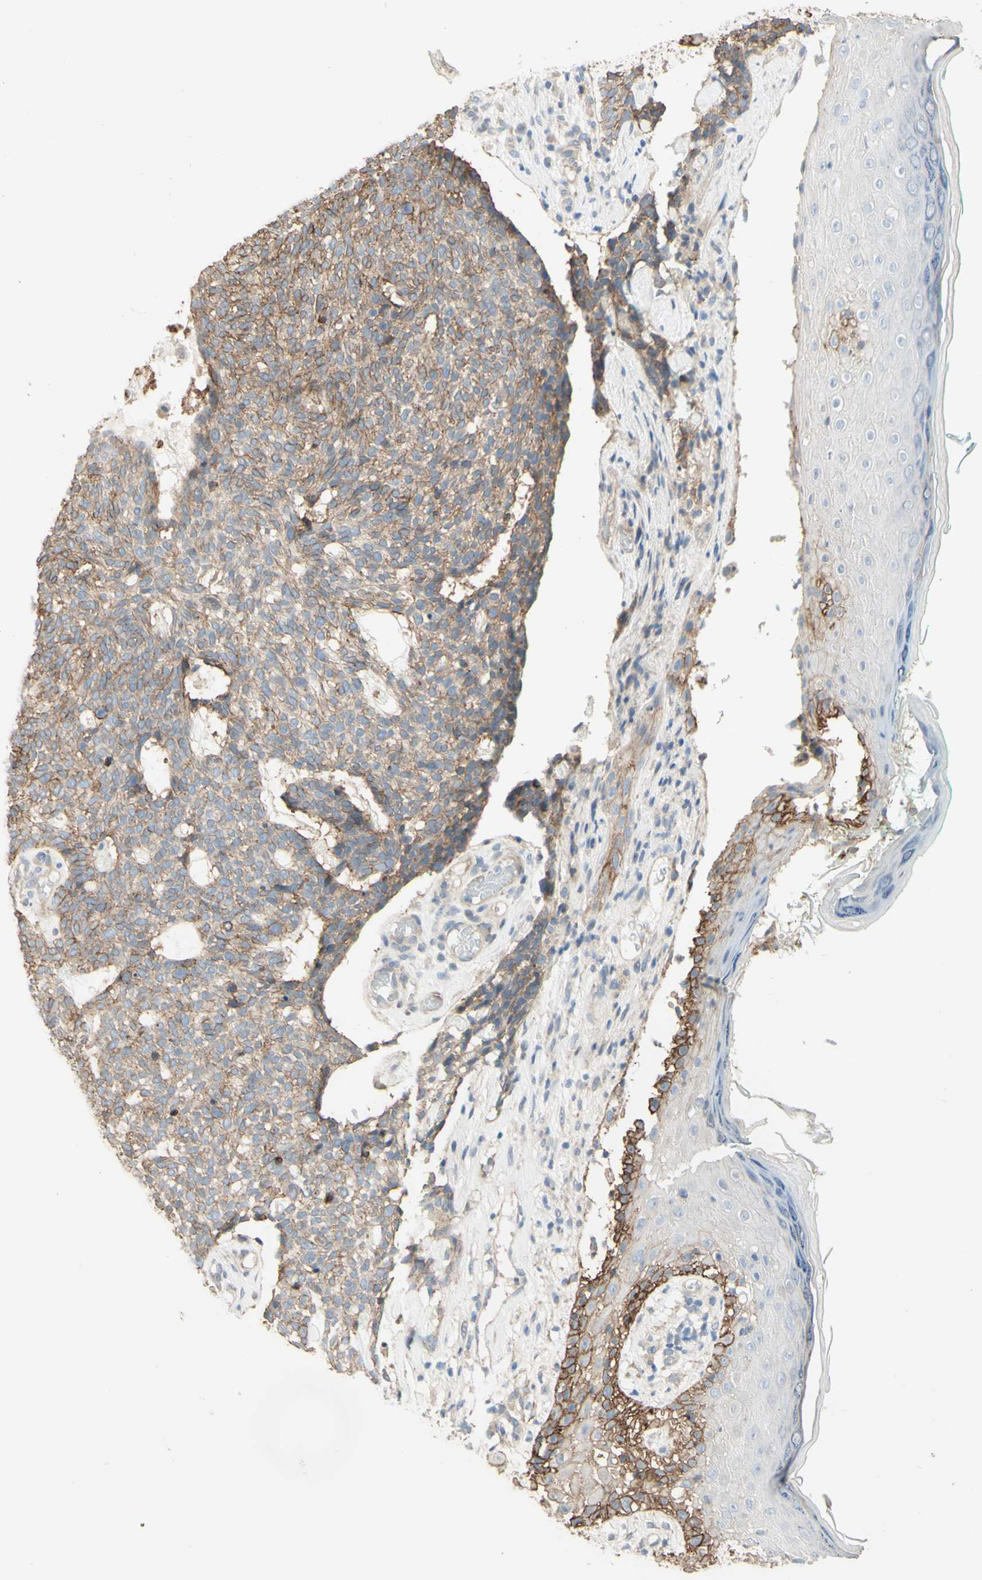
{"staining": {"intensity": "moderate", "quantity": ">75%", "location": "cytoplasmic/membranous"}, "tissue": "skin cancer", "cell_type": "Tumor cells", "image_type": "cancer", "snomed": [{"axis": "morphology", "description": "Basal cell carcinoma"}, {"axis": "topography", "description": "Skin"}], "caption": "Immunohistochemical staining of skin cancer reveals medium levels of moderate cytoplasmic/membranous positivity in approximately >75% of tumor cells. Using DAB (3,3'-diaminobenzidine) (brown) and hematoxylin (blue) stains, captured at high magnification using brightfield microscopy.", "gene": "RNF149", "patient": {"sex": "female", "age": 84}}